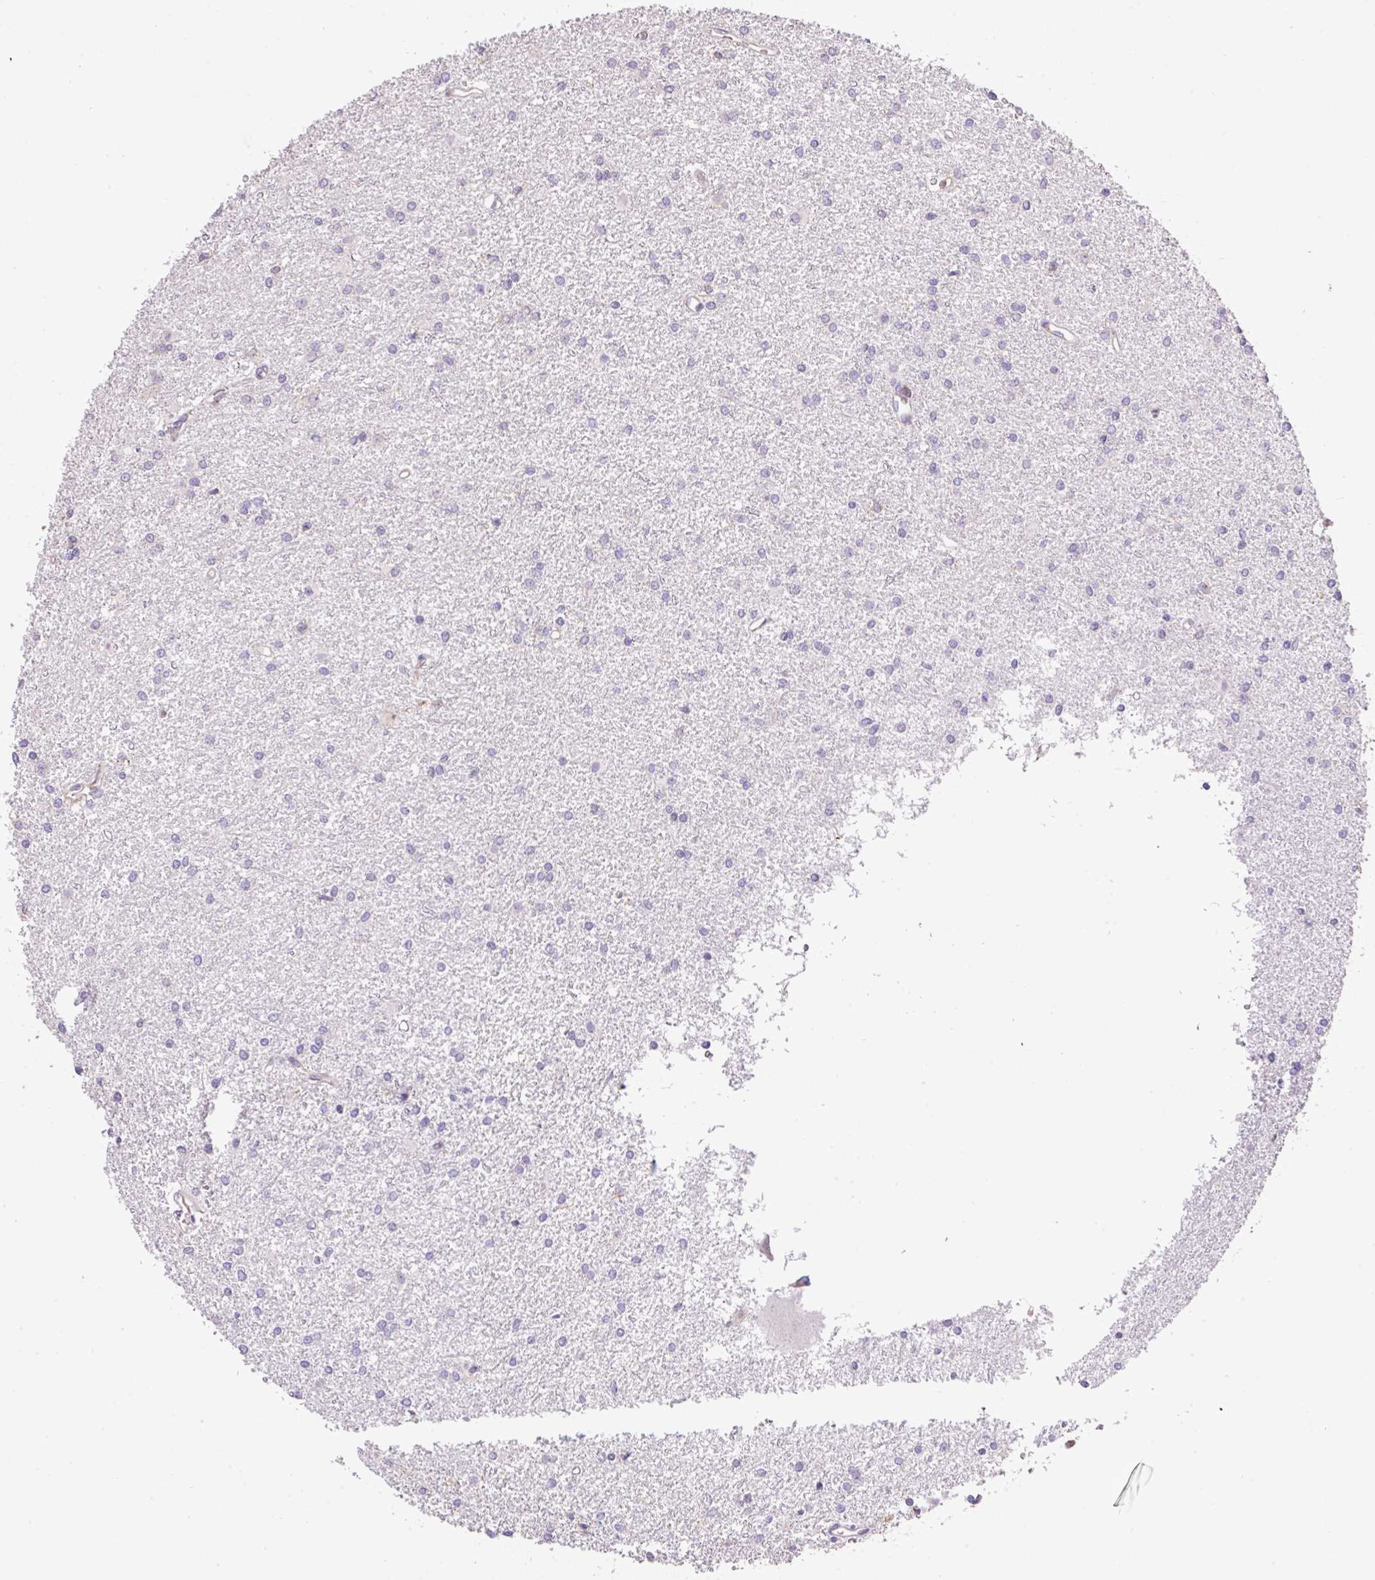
{"staining": {"intensity": "negative", "quantity": "none", "location": "none"}, "tissue": "glioma", "cell_type": "Tumor cells", "image_type": "cancer", "snomed": [{"axis": "morphology", "description": "Glioma, malignant, High grade"}, {"axis": "topography", "description": "Brain"}], "caption": "Immunohistochemistry of glioma shows no positivity in tumor cells.", "gene": "POFUT1", "patient": {"sex": "female", "age": 50}}